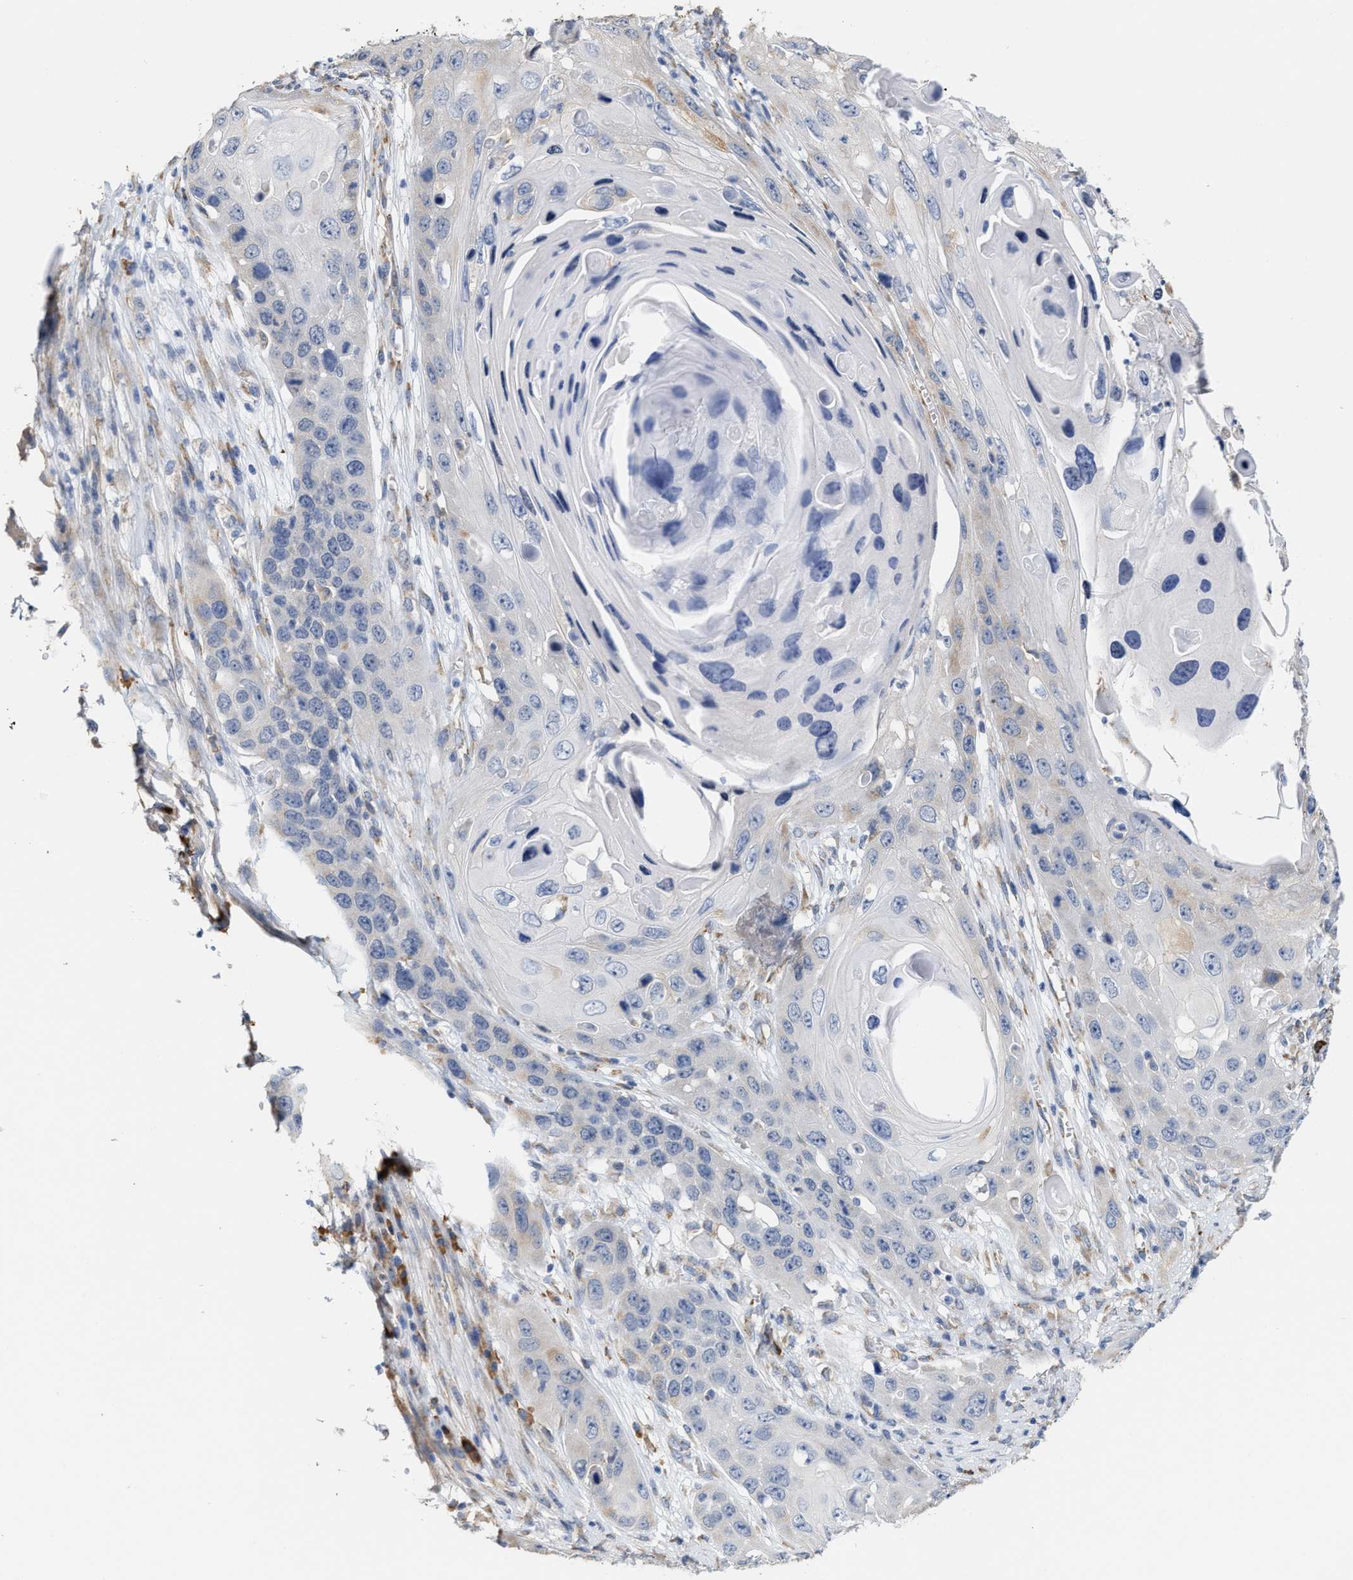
{"staining": {"intensity": "weak", "quantity": "<25%", "location": "cytoplasmic/membranous"}, "tissue": "skin cancer", "cell_type": "Tumor cells", "image_type": "cancer", "snomed": [{"axis": "morphology", "description": "Squamous cell carcinoma, NOS"}, {"axis": "topography", "description": "Skin"}], "caption": "Immunohistochemistry (IHC) histopathology image of neoplastic tissue: skin cancer (squamous cell carcinoma) stained with DAB exhibits no significant protein expression in tumor cells.", "gene": "RYR2", "patient": {"sex": "male", "age": 55}}